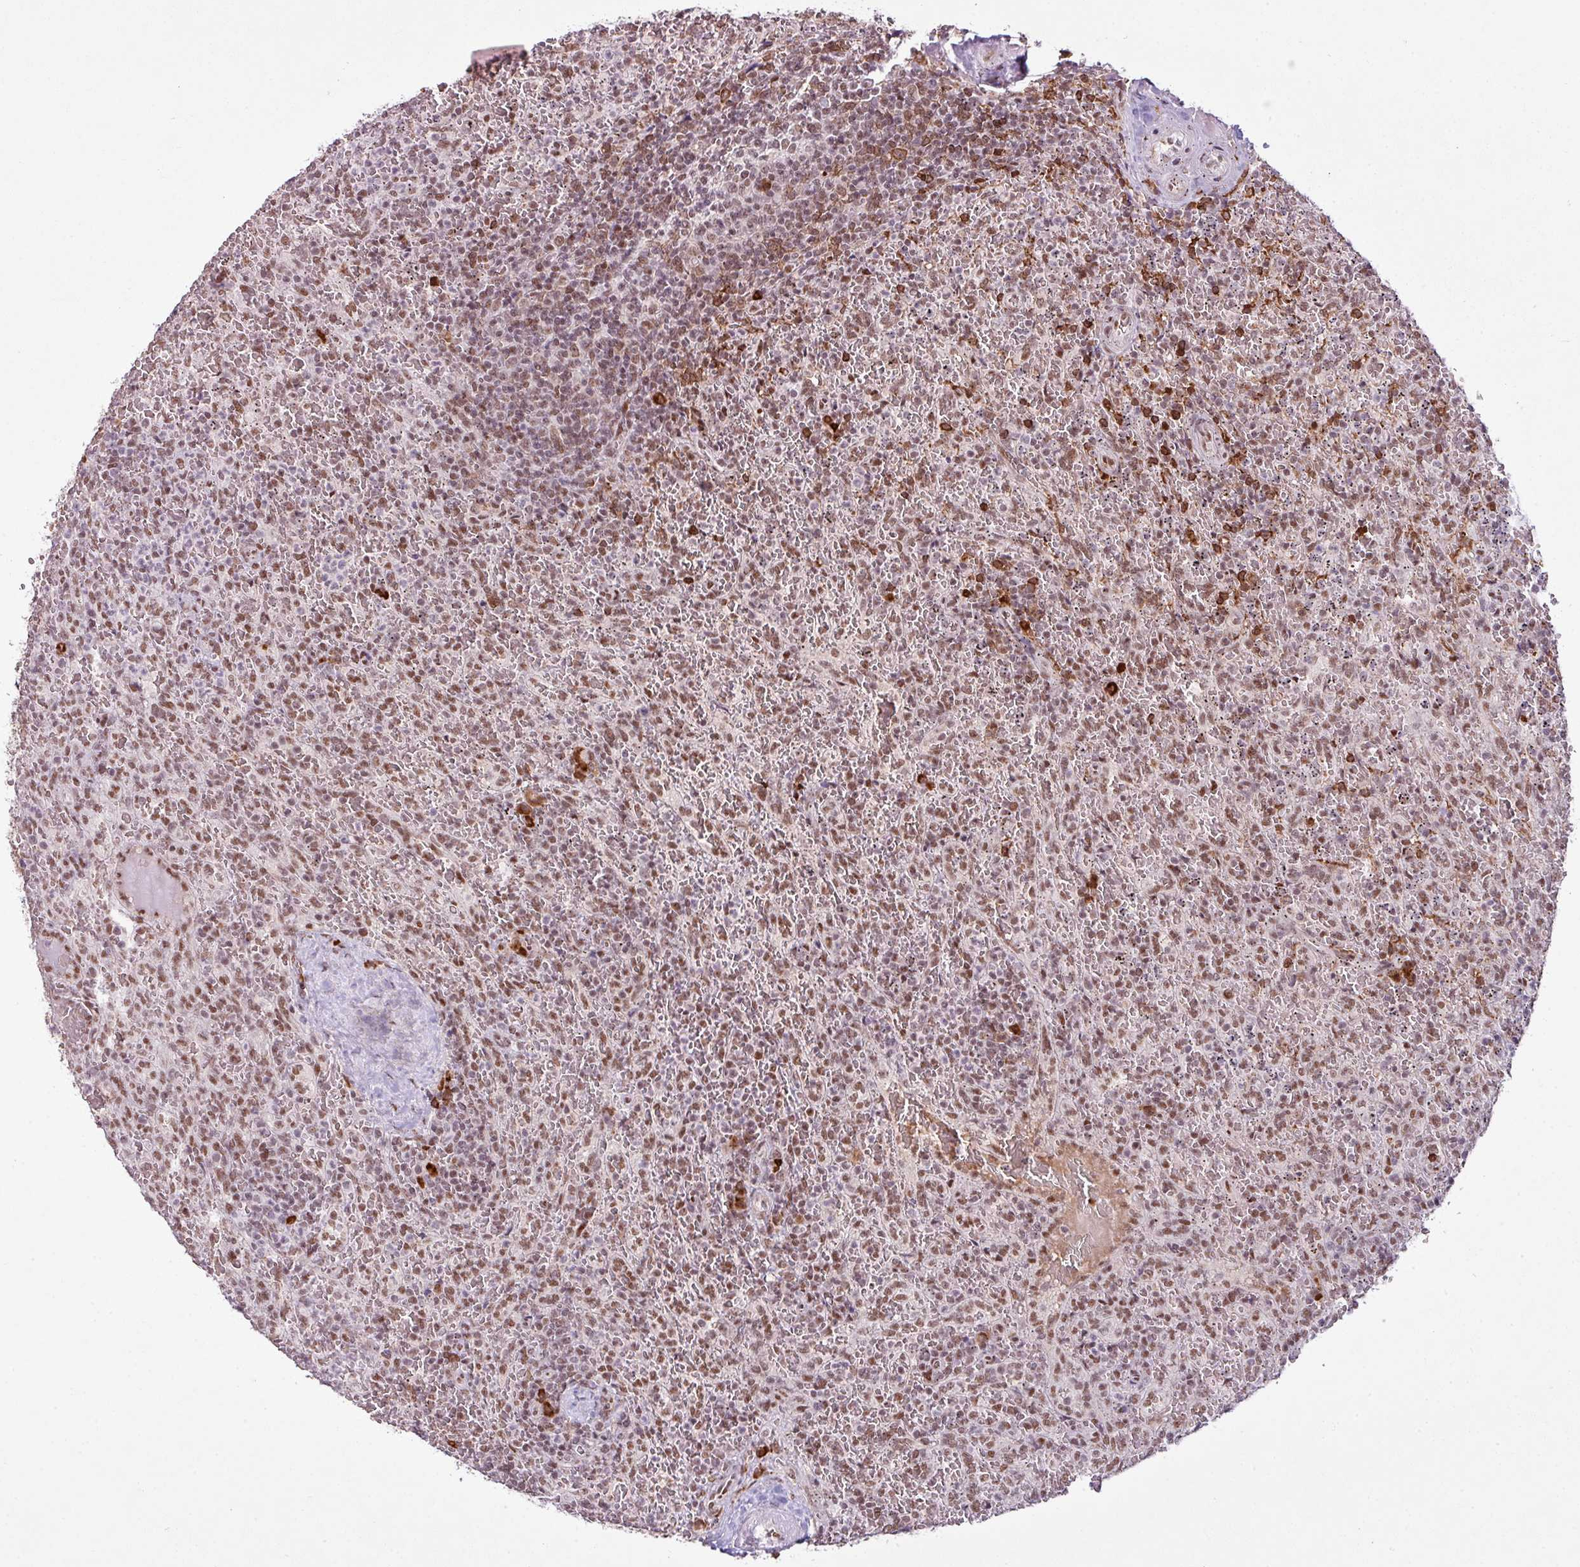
{"staining": {"intensity": "moderate", "quantity": "25%-75%", "location": "nuclear"}, "tissue": "lymphoma", "cell_type": "Tumor cells", "image_type": "cancer", "snomed": [{"axis": "morphology", "description": "Malignant lymphoma, non-Hodgkin's type, Low grade"}, {"axis": "topography", "description": "Spleen"}], "caption": "Protein staining exhibits moderate nuclear positivity in about 25%-75% of tumor cells in low-grade malignant lymphoma, non-Hodgkin's type. The staining was performed using DAB to visualize the protein expression in brown, while the nuclei were stained in blue with hematoxylin (Magnification: 20x).", "gene": "PRDM5", "patient": {"sex": "female", "age": 64}}